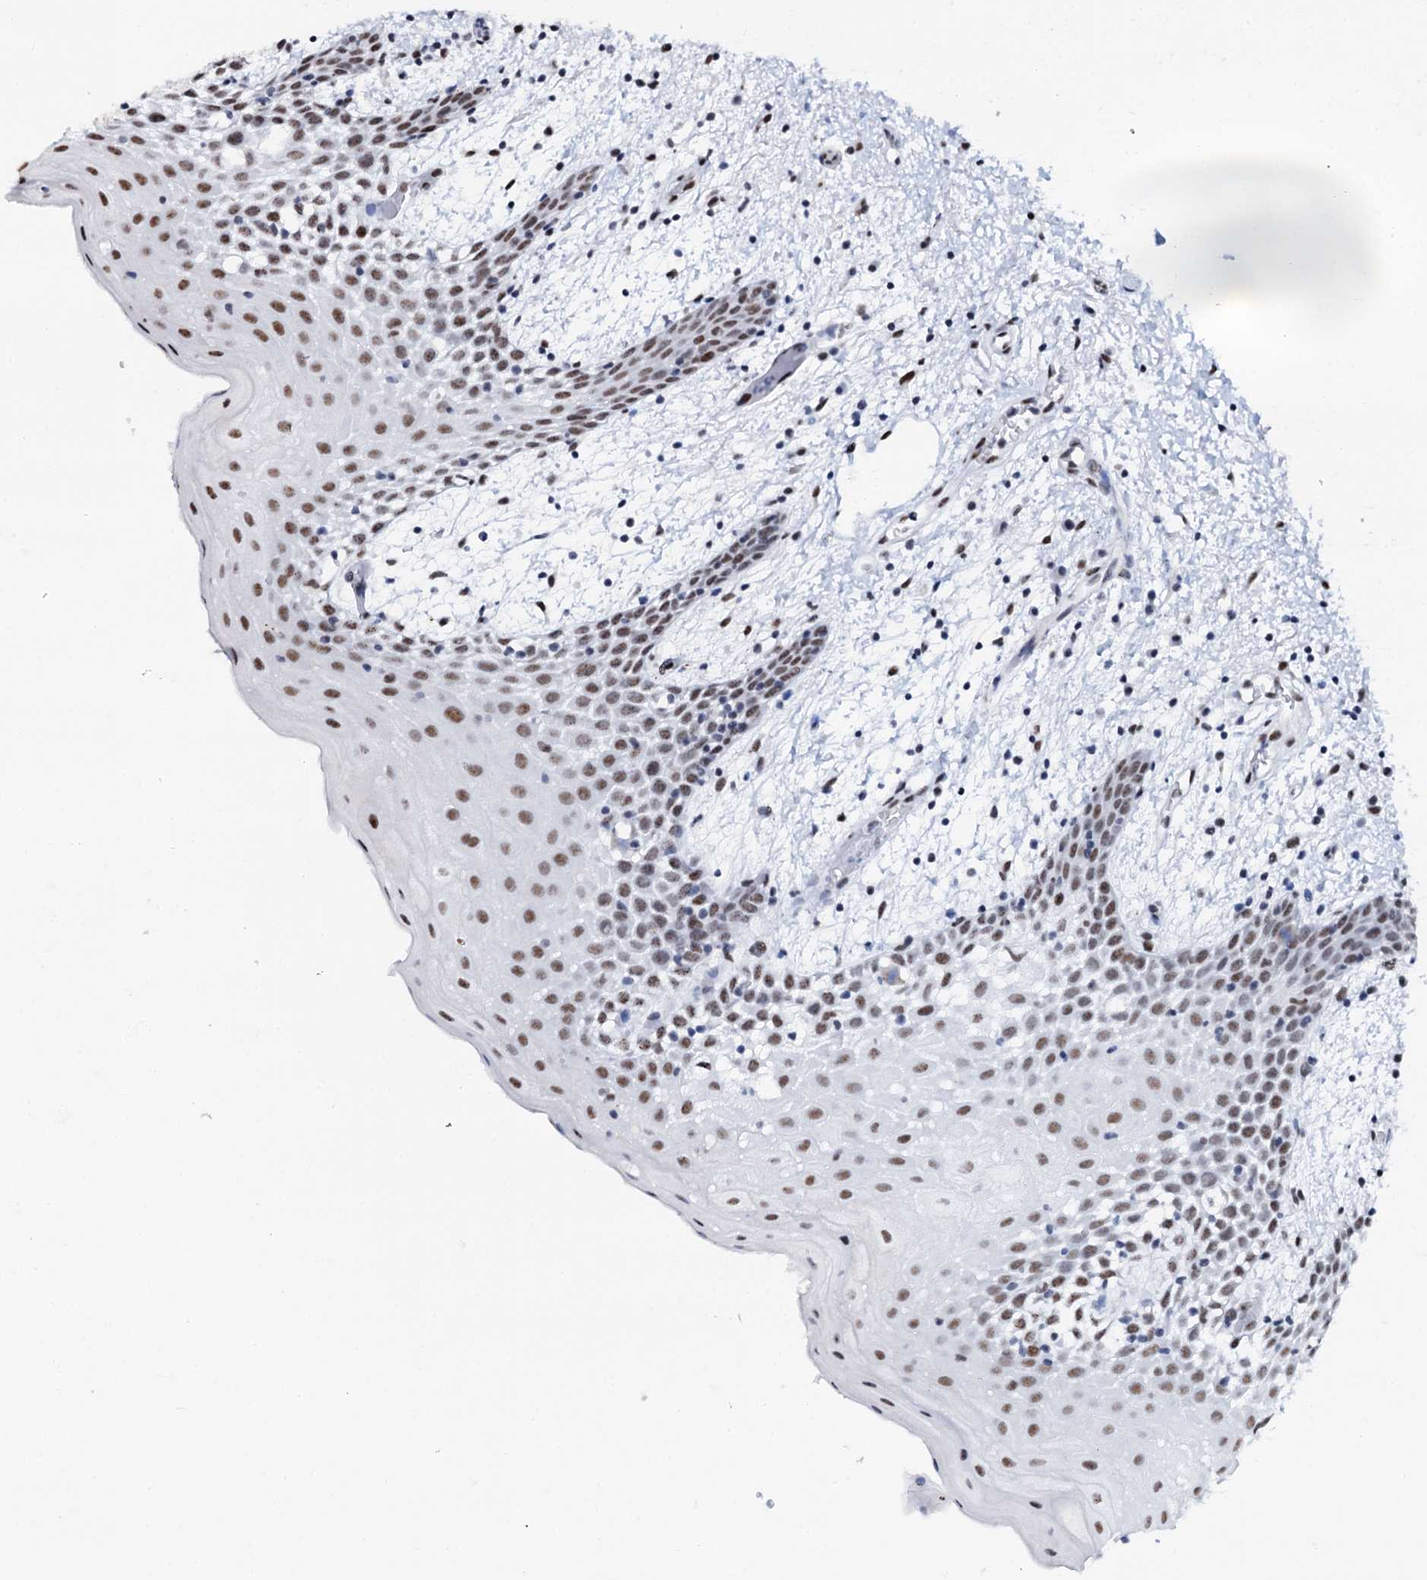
{"staining": {"intensity": "moderate", "quantity": ">75%", "location": "nuclear"}, "tissue": "oral mucosa", "cell_type": "Squamous epithelial cells", "image_type": "normal", "snomed": [{"axis": "morphology", "description": "Normal tissue, NOS"}, {"axis": "topography", "description": "Skeletal muscle"}, {"axis": "topography", "description": "Oral tissue"}, {"axis": "topography", "description": "Salivary gland"}, {"axis": "topography", "description": "Peripheral nerve tissue"}], "caption": "IHC of benign oral mucosa exhibits medium levels of moderate nuclear expression in about >75% of squamous epithelial cells. (IHC, brightfield microscopy, high magnification).", "gene": "NKAPD1", "patient": {"sex": "male", "age": 54}}